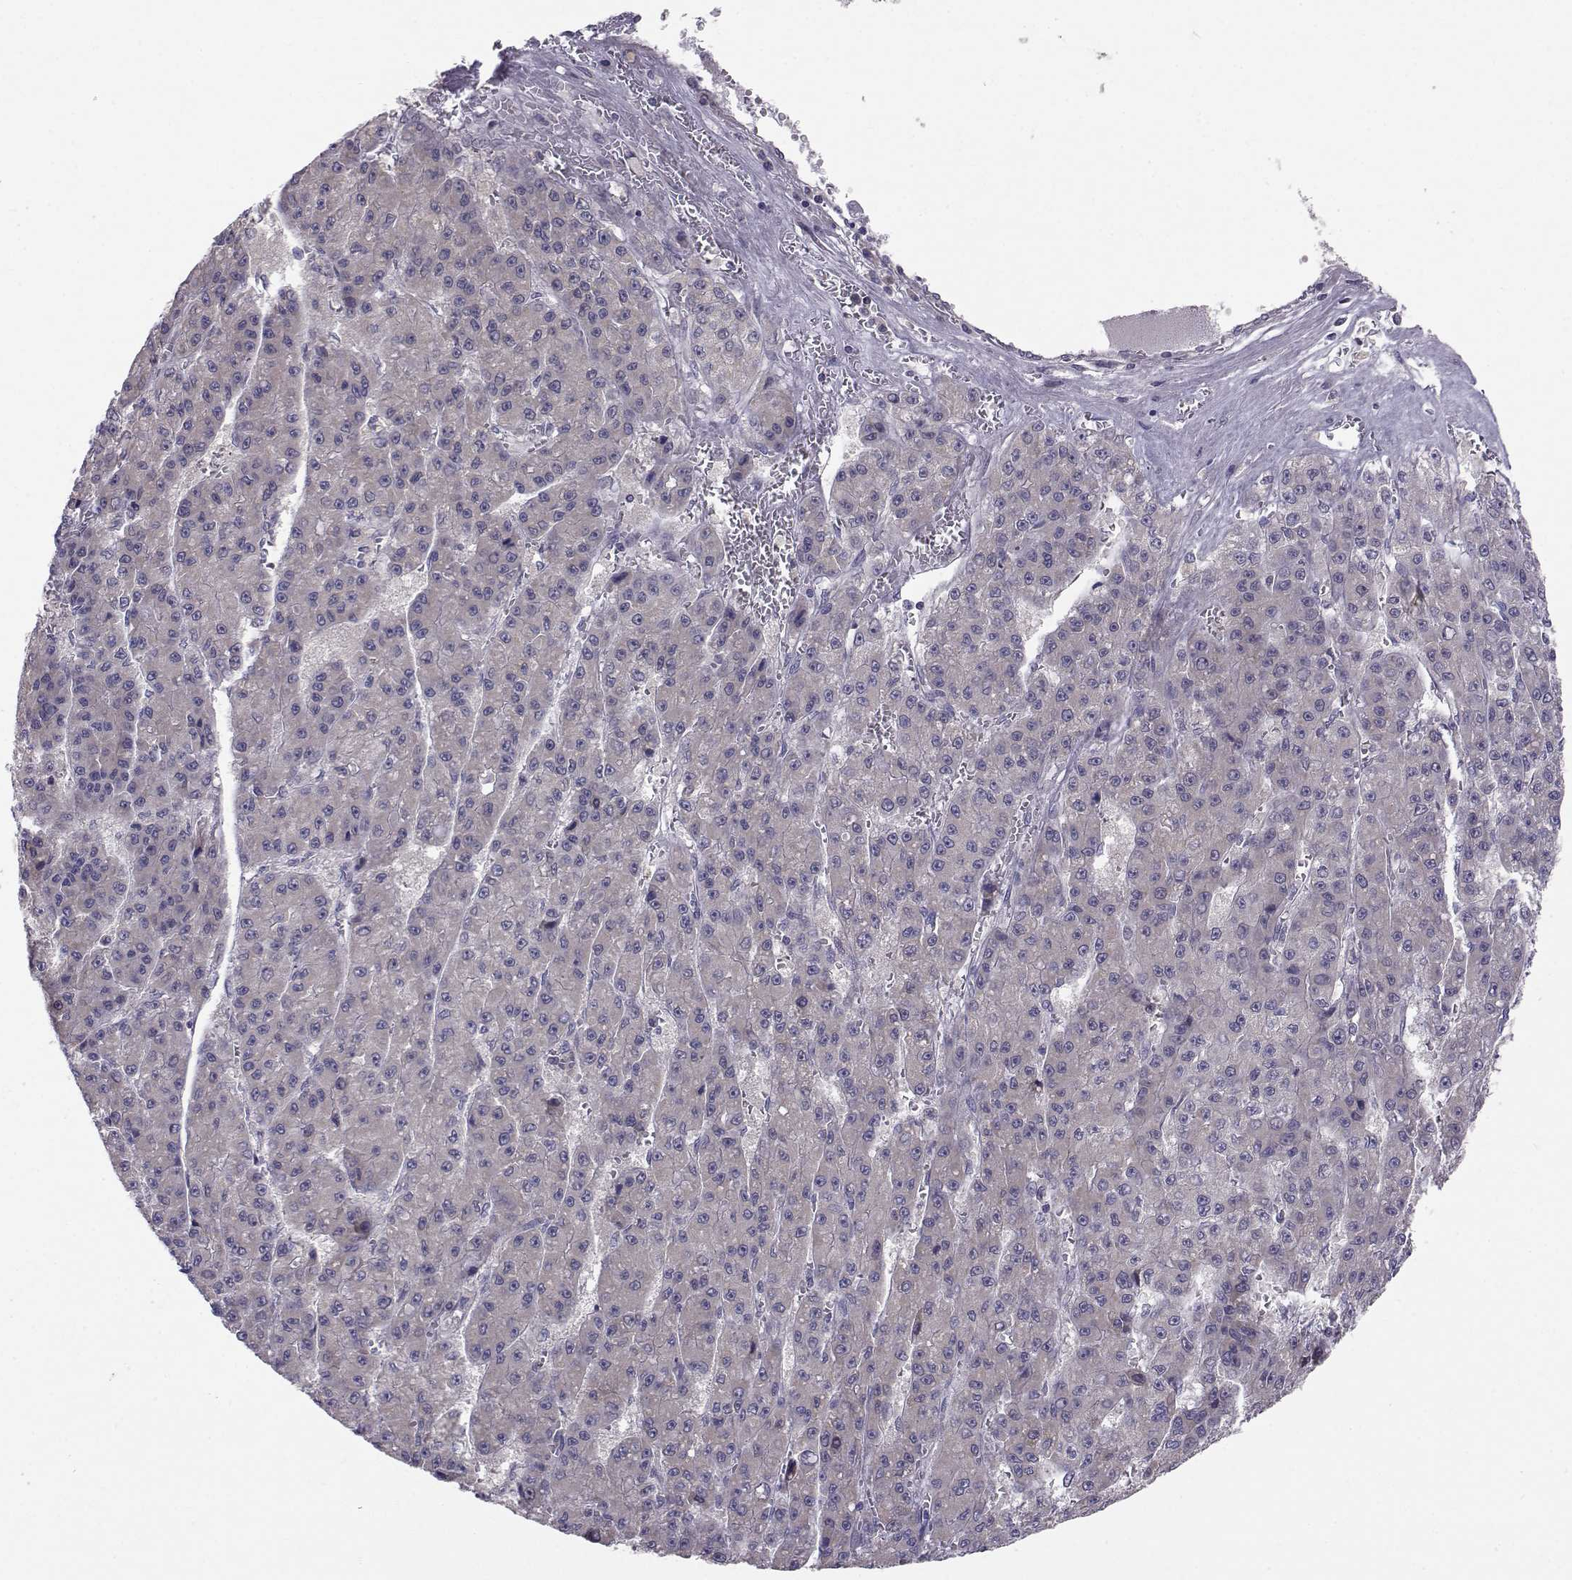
{"staining": {"intensity": "negative", "quantity": "none", "location": "none"}, "tissue": "liver cancer", "cell_type": "Tumor cells", "image_type": "cancer", "snomed": [{"axis": "morphology", "description": "Carcinoma, Hepatocellular, NOS"}, {"axis": "topography", "description": "Liver"}], "caption": "Immunohistochemistry micrograph of neoplastic tissue: liver cancer stained with DAB (3,3'-diaminobenzidine) reveals no significant protein staining in tumor cells. Brightfield microscopy of immunohistochemistry (IHC) stained with DAB (3,3'-diaminobenzidine) (brown) and hematoxylin (blue), captured at high magnification.", "gene": "PEX5L", "patient": {"sex": "male", "age": 70}}